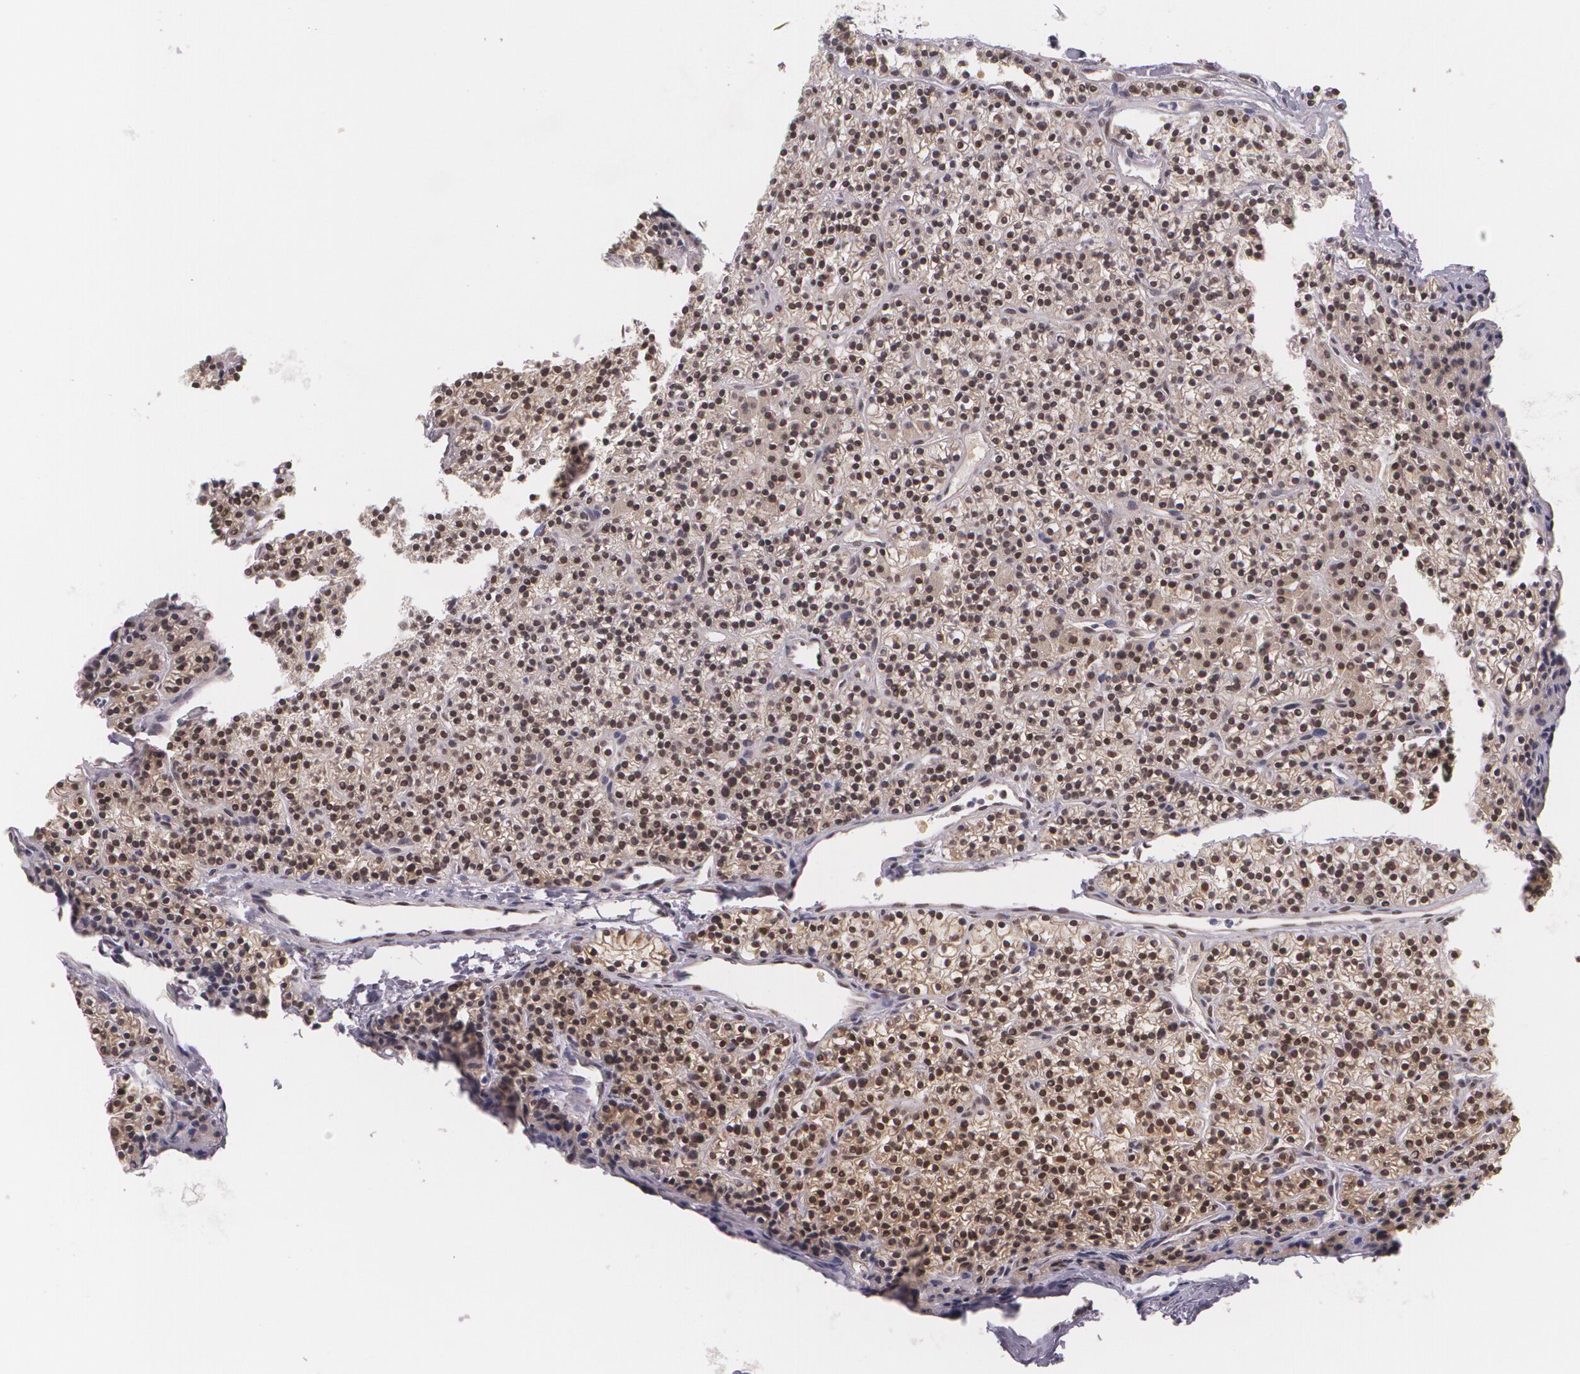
{"staining": {"intensity": "strong", "quantity": "25%-75%", "location": "nuclear"}, "tissue": "parathyroid gland", "cell_type": "Glandular cells", "image_type": "normal", "snomed": [{"axis": "morphology", "description": "Normal tissue, NOS"}, {"axis": "topography", "description": "Parathyroid gland"}], "caption": "Immunohistochemical staining of benign parathyroid gland displays high levels of strong nuclear expression in about 25%-75% of glandular cells.", "gene": "ALX1", "patient": {"sex": "female", "age": 45}}